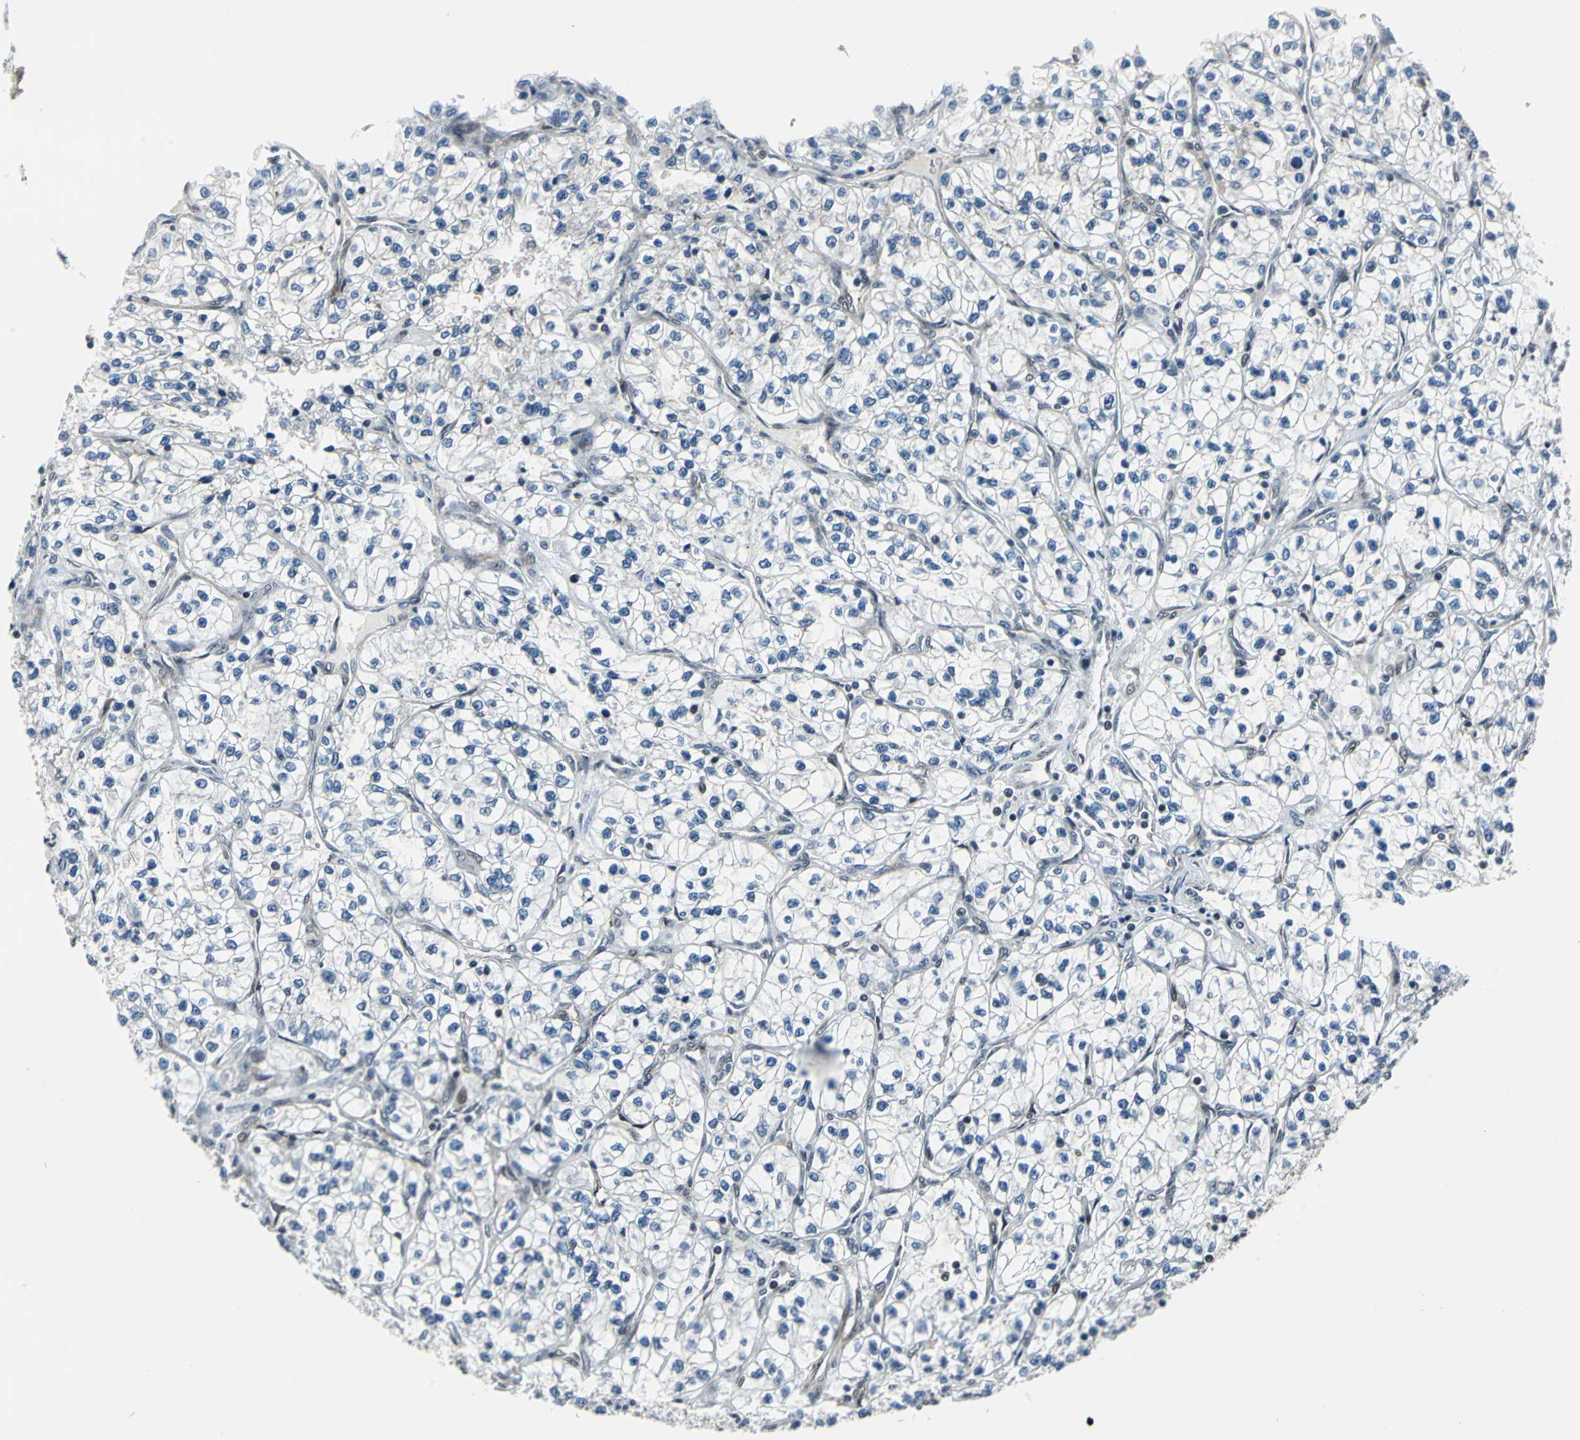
{"staining": {"intensity": "negative", "quantity": "none", "location": "none"}, "tissue": "renal cancer", "cell_type": "Tumor cells", "image_type": "cancer", "snomed": [{"axis": "morphology", "description": "Adenocarcinoma, NOS"}, {"axis": "topography", "description": "Kidney"}], "caption": "This is a micrograph of IHC staining of renal cancer, which shows no staining in tumor cells.", "gene": "POLR3K", "patient": {"sex": "female", "age": 57}}